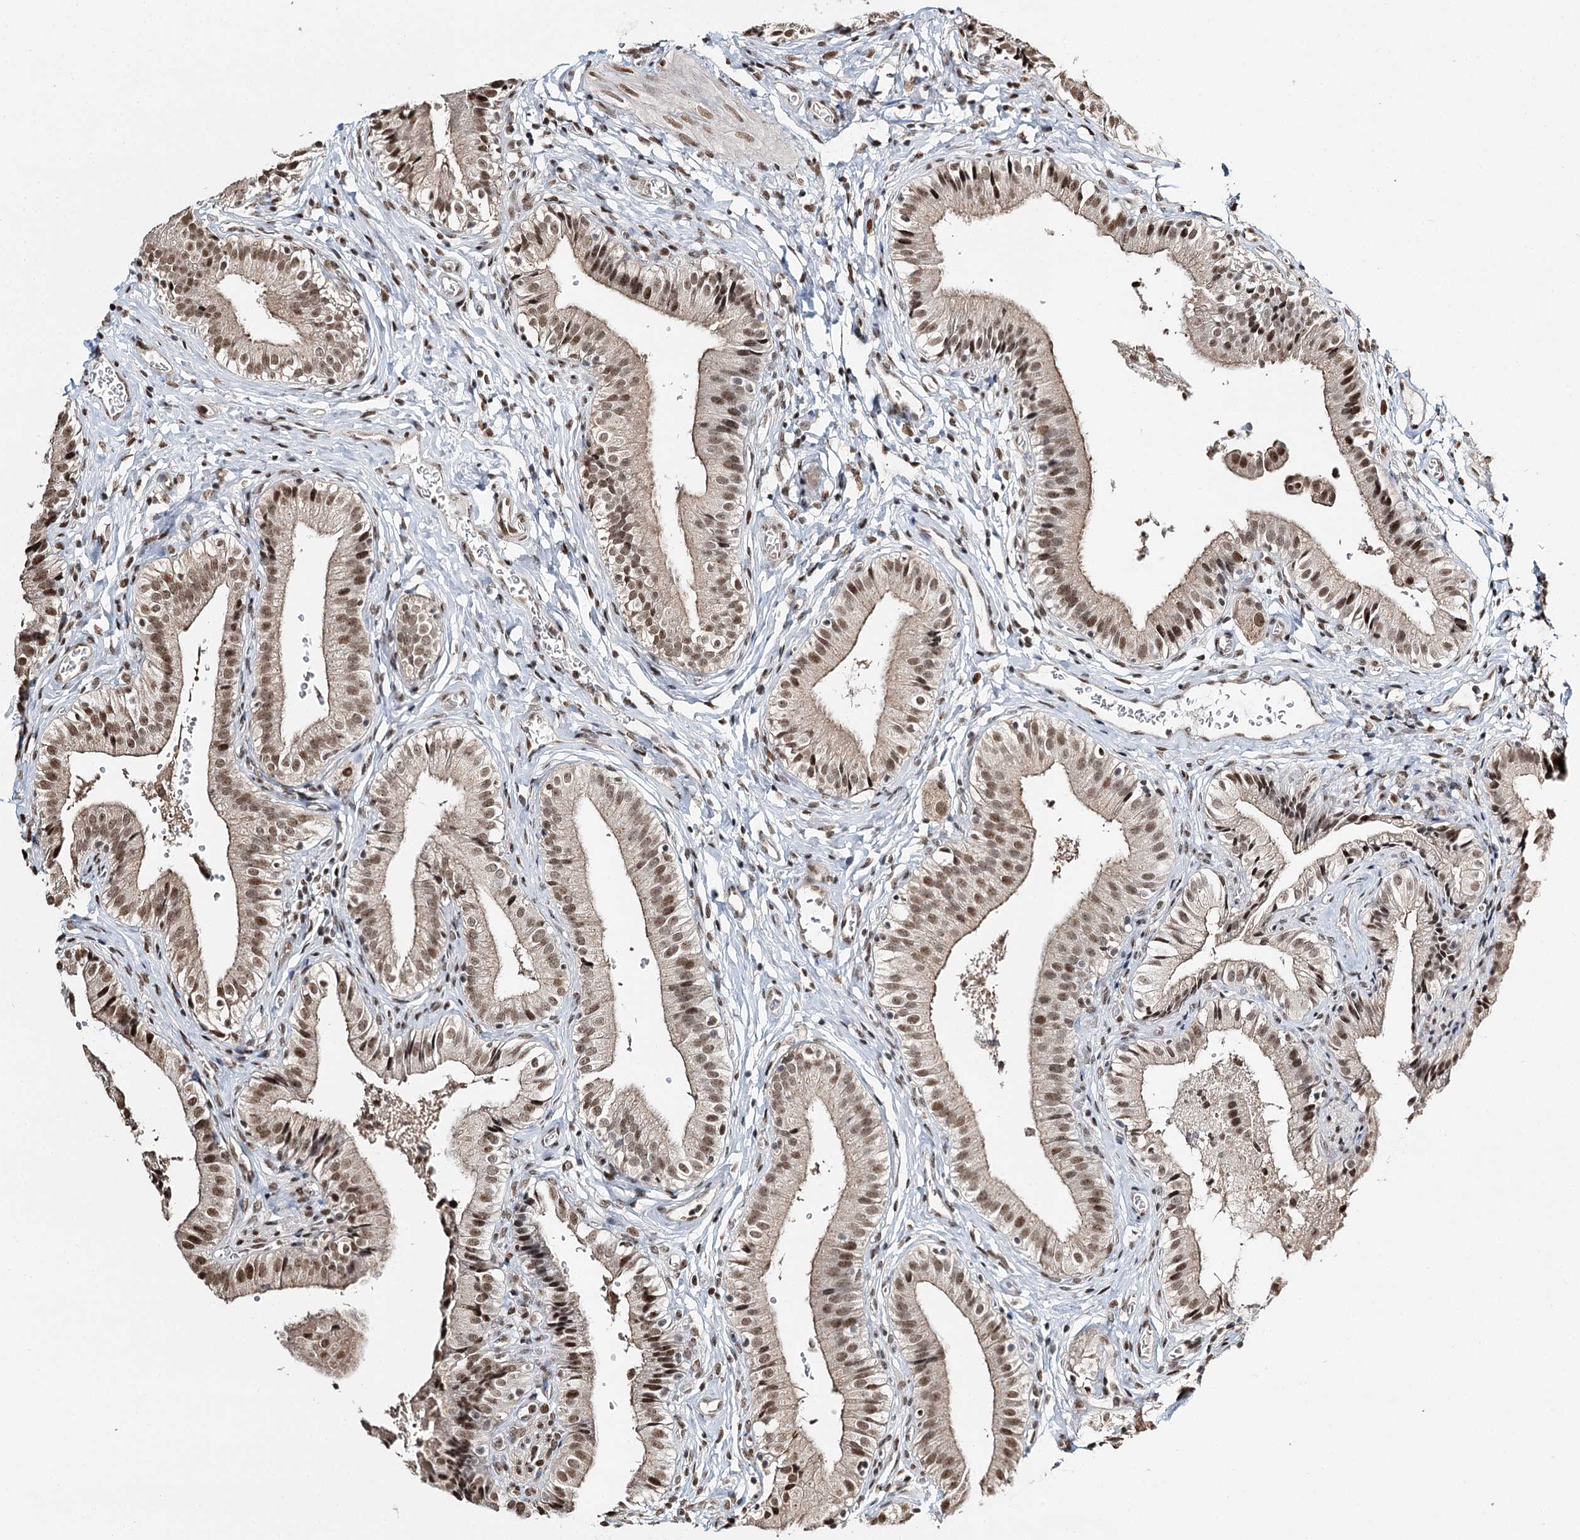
{"staining": {"intensity": "moderate", "quantity": ">75%", "location": "nuclear"}, "tissue": "gallbladder", "cell_type": "Glandular cells", "image_type": "normal", "snomed": [{"axis": "morphology", "description": "Normal tissue, NOS"}, {"axis": "topography", "description": "Gallbladder"}], "caption": "Moderate nuclear expression for a protein is present in about >75% of glandular cells of benign gallbladder using immunohistochemistry (IHC).", "gene": "RPS27A", "patient": {"sex": "female", "age": 47}}